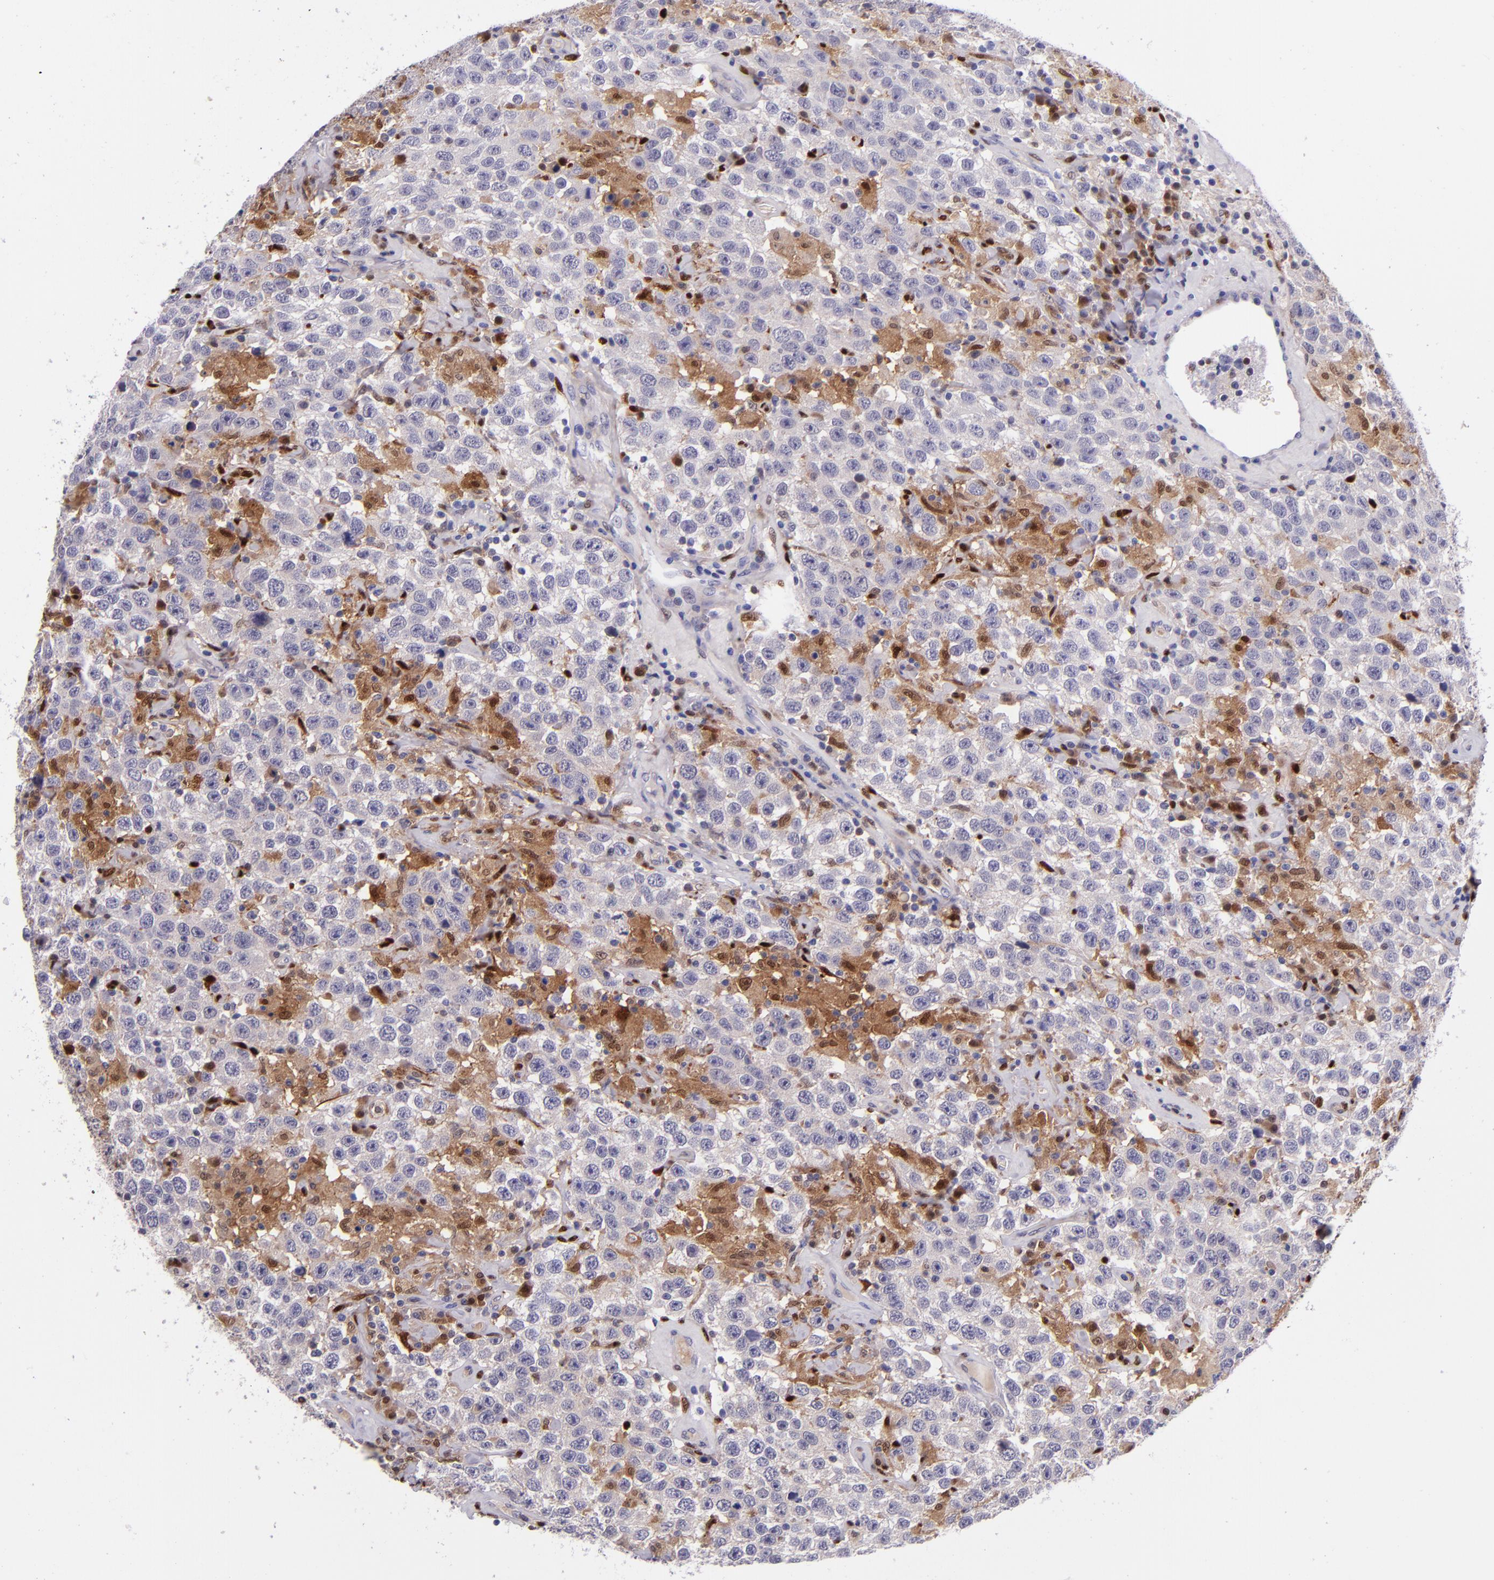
{"staining": {"intensity": "negative", "quantity": "none", "location": "none"}, "tissue": "testis cancer", "cell_type": "Tumor cells", "image_type": "cancer", "snomed": [{"axis": "morphology", "description": "Seminoma, NOS"}, {"axis": "topography", "description": "Testis"}], "caption": "IHC photomicrograph of human testis seminoma stained for a protein (brown), which shows no expression in tumor cells.", "gene": "LGALS1", "patient": {"sex": "male", "age": 41}}